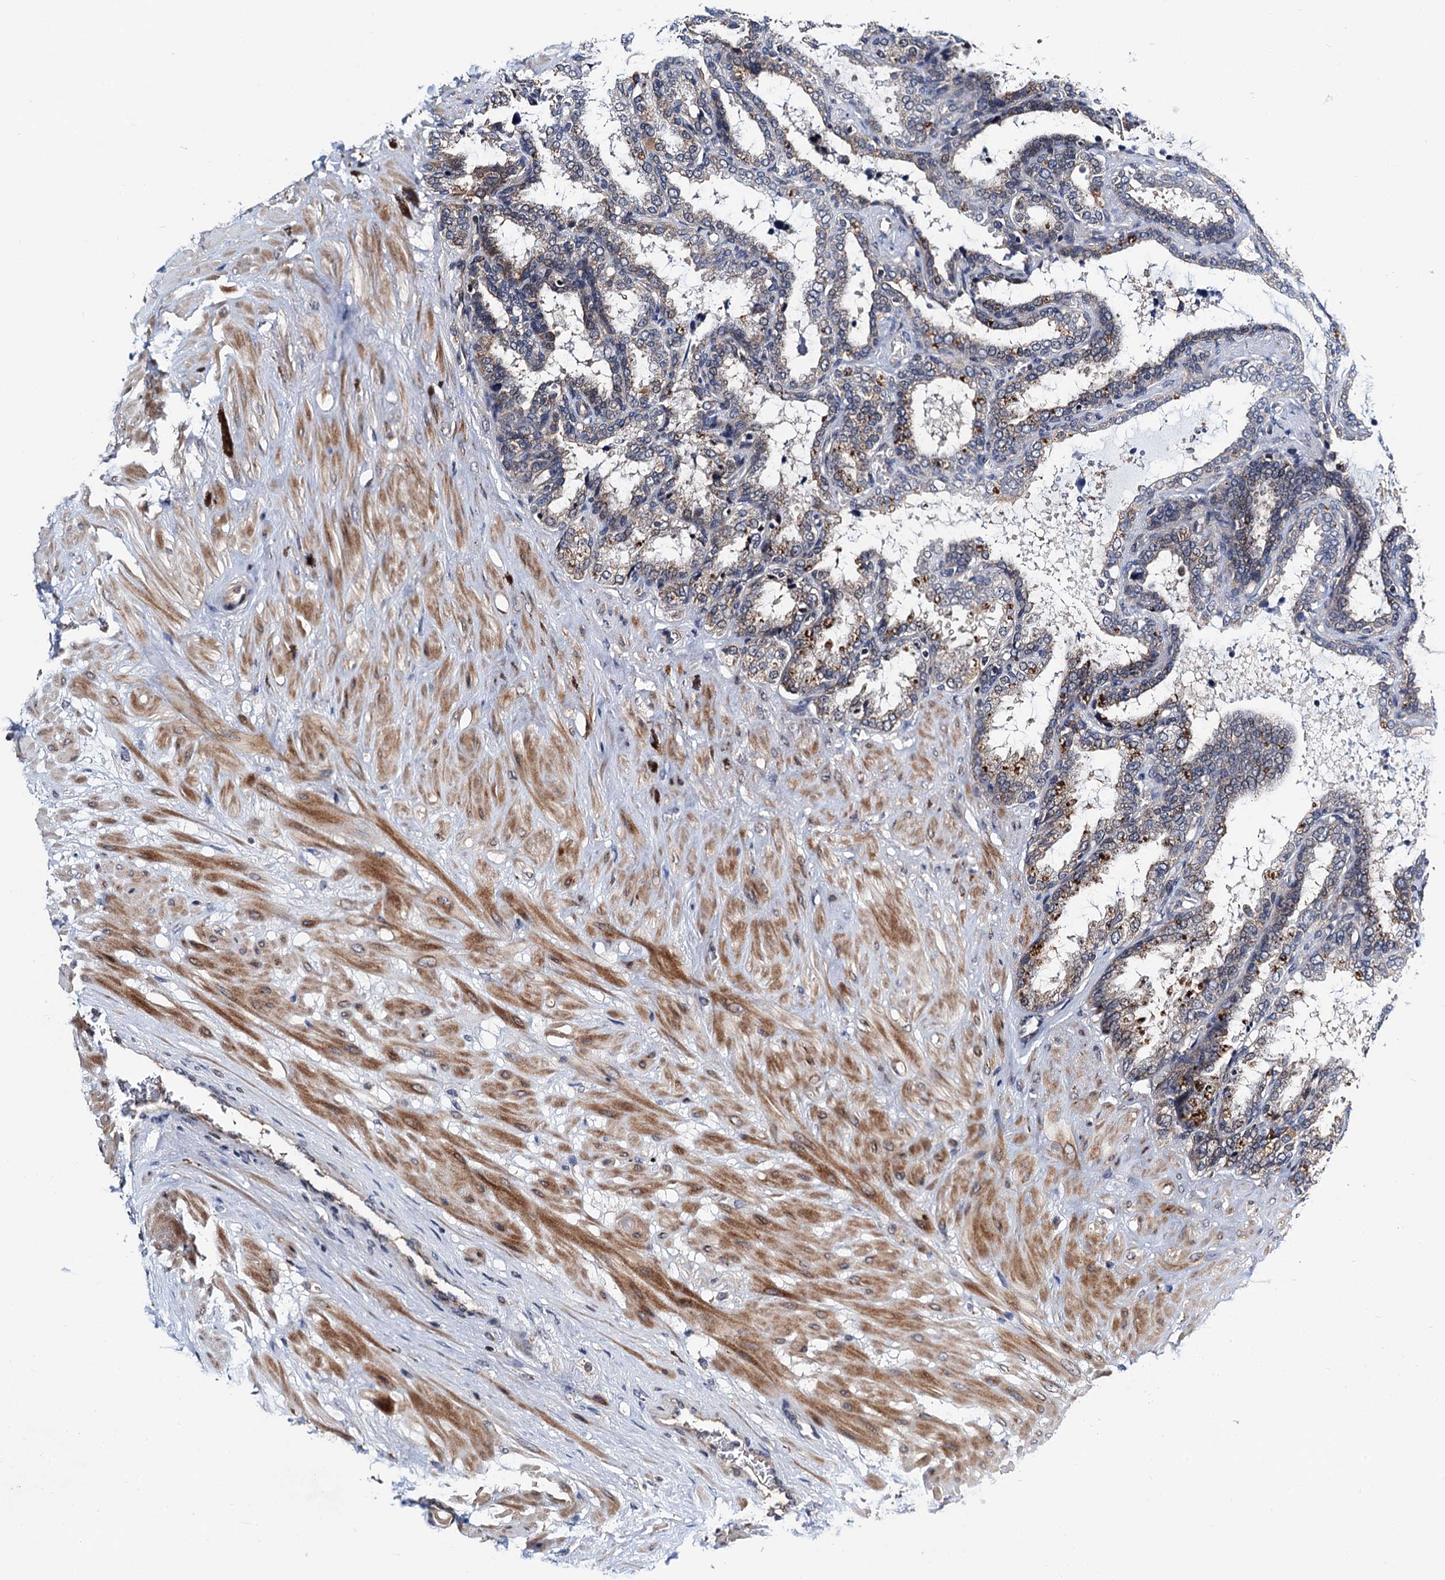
{"staining": {"intensity": "moderate", "quantity": "<25%", "location": "cytoplasmic/membranous"}, "tissue": "seminal vesicle", "cell_type": "Glandular cells", "image_type": "normal", "snomed": [{"axis": "morphology", "description": "Normal tissue, NOS"}, {"axis": "topography", "description": "Seminal veicle"}], "caption": "Glandular cells show low levels of moderate cytoplasmic/membranous positivity in about <25% of cells in normal seminal vesicle.", "gene": "NAA16", "patient": {"sex": "male", "age": 46}}